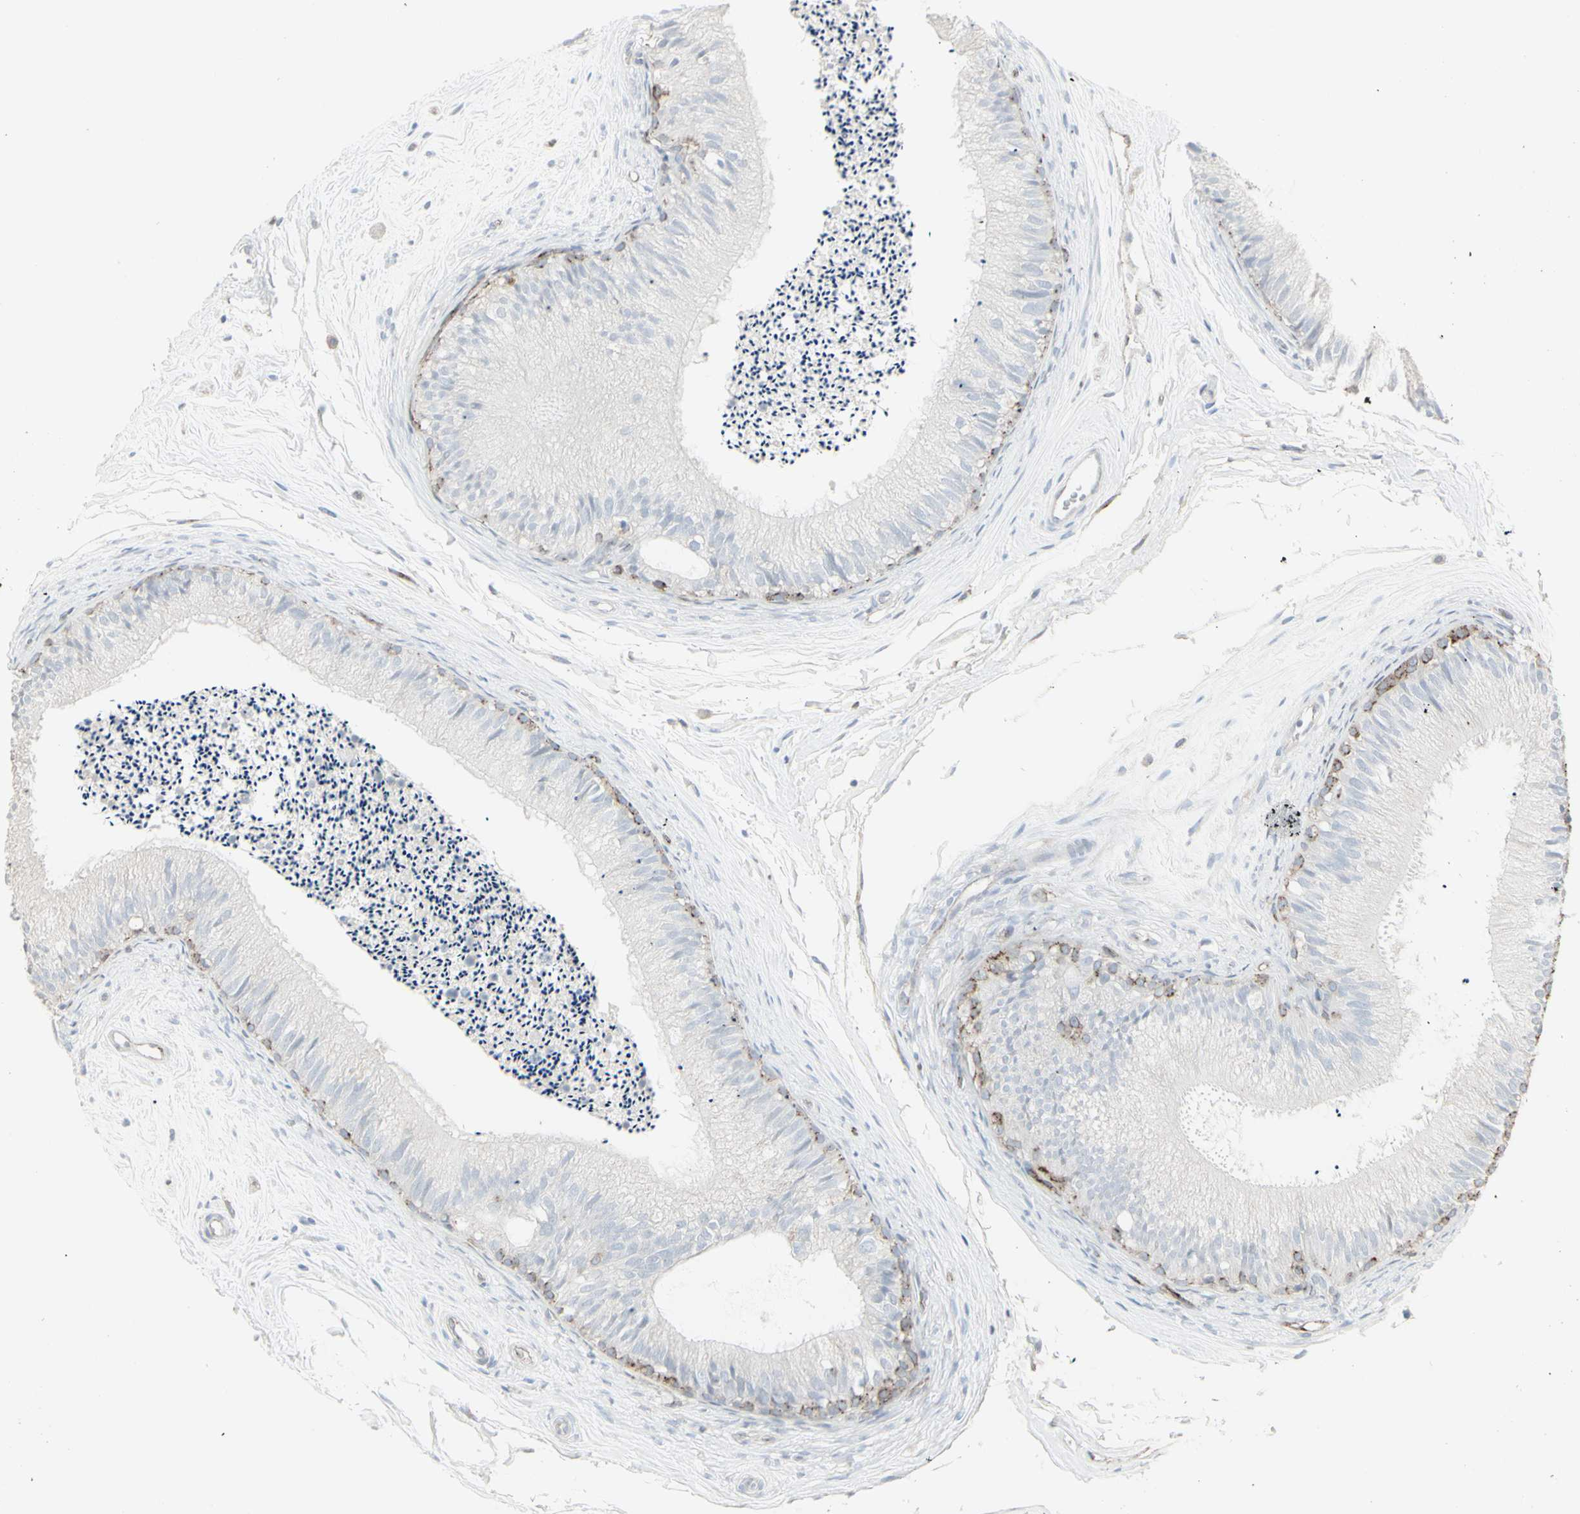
{"staining": {"intensity": "moderate", "quantity": ">75%", "location": "cytoplasmic/membranous"}, "tissue": "epididymis", "cell_type": "Glandular cells", "image_type": "normal", "snomed": [{"axis": "morphology", "description": "Normal tissue, NOS"}, {"axis": "topography", "description": "Epididymis"}], "caption": "IHC (DAB) staining of normal epididymis shows moderate cytoplasmic/membranous protein positivity in about >75% of glandular cells. The staining was performed using DAB to visualize the protein expression in brown, while the nuclei were stained in blue with hematoxylin (Magnification: 20x).", "gene": "GJA1", "patient": {"sex": "male", "age": 56}}